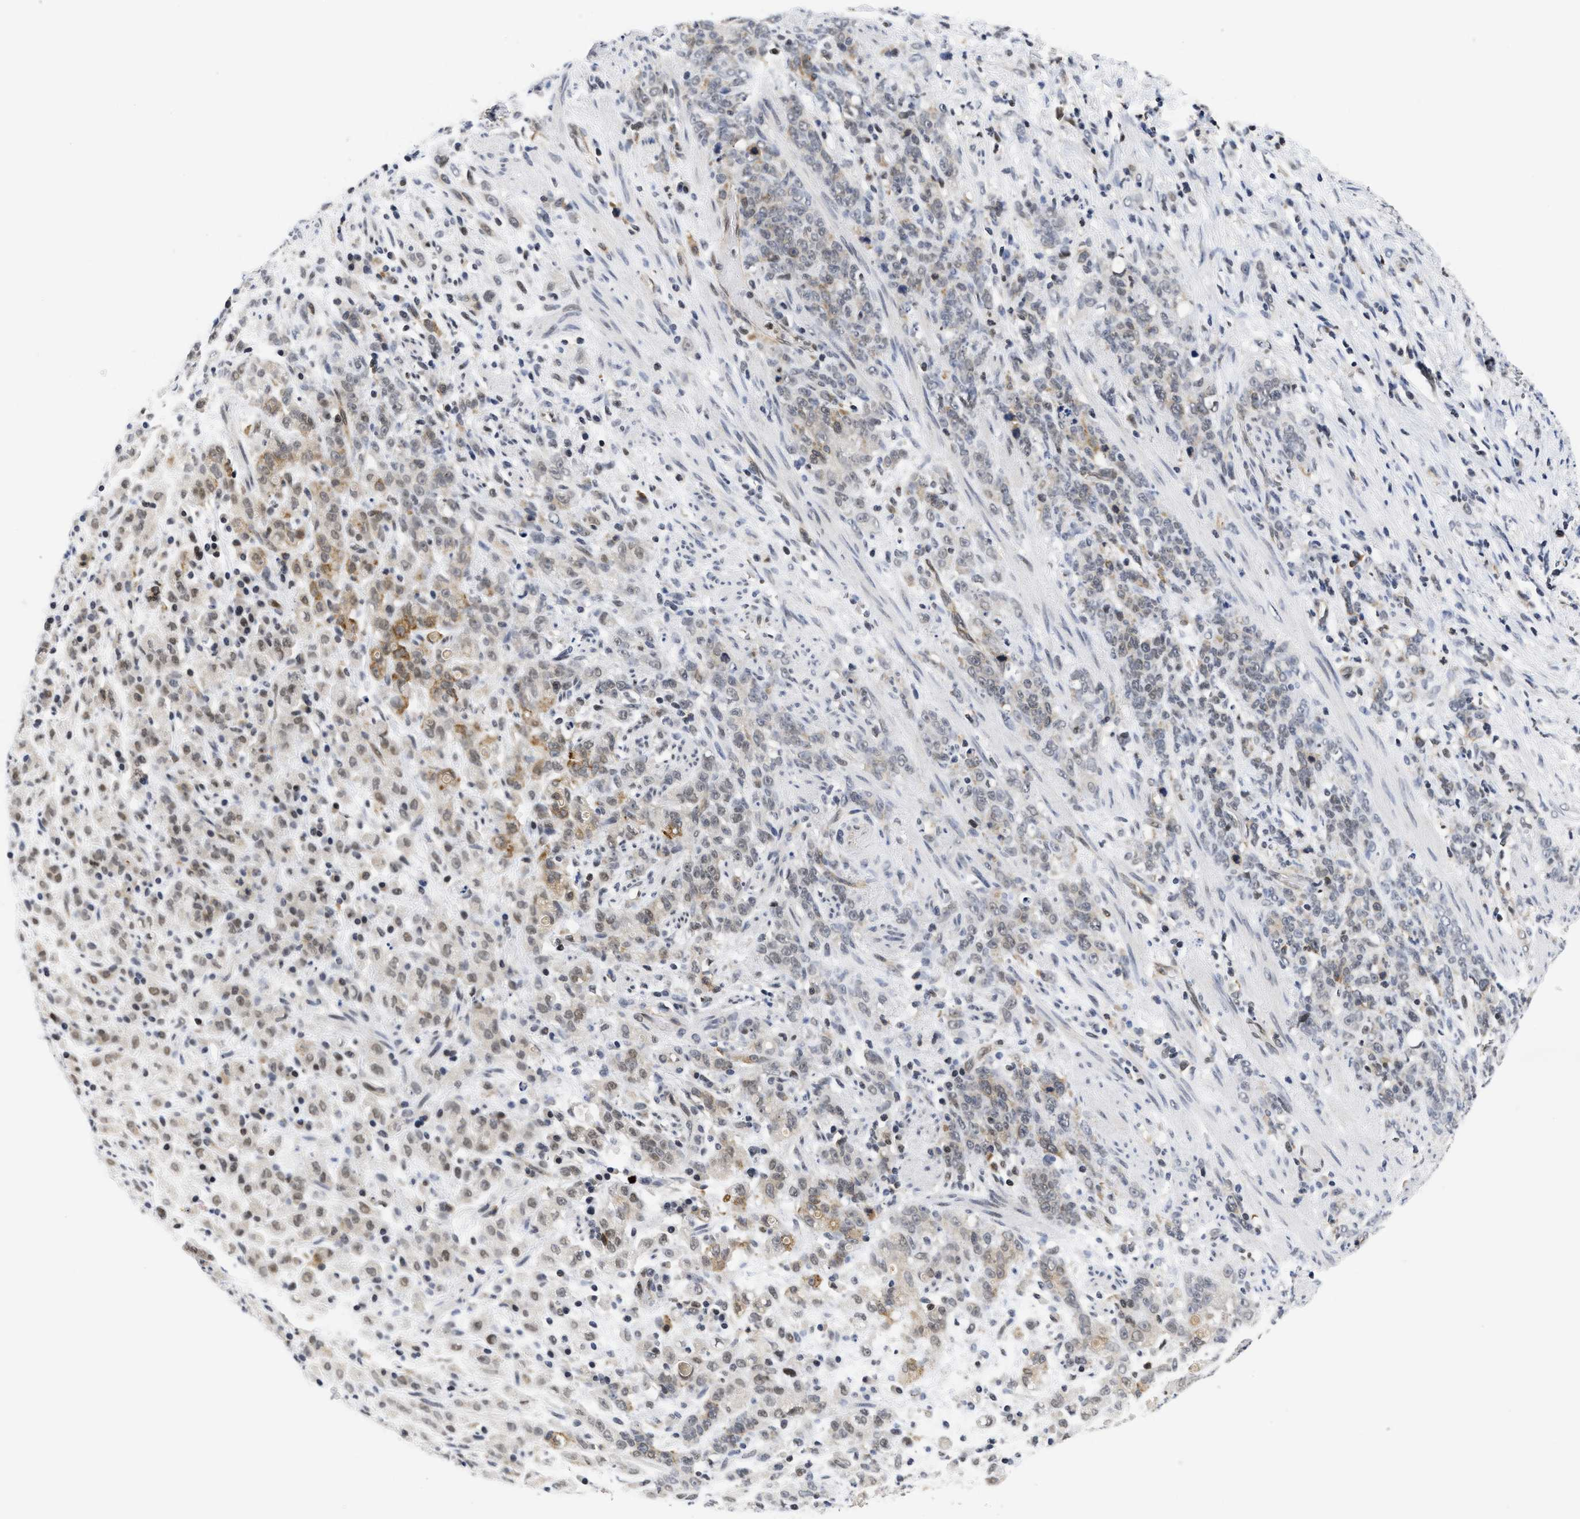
{"staining": {"intensity": "weak", "quantity": "25%-75%", "location": "cytoplasmic/membranous,nuclear"}, "tissue": "stomach cancer", "cell_type": "Tumor cells", "image_type": "cancer", "snomed": [{"axis": "morphology", "description": "Adenocarcinoma, NOS"}, {"axis": "topography", "description": "Stomach, lower"}], "caption": "This image demonstrates IHC staining of adenocarcinoma (stomach), with low weak cytoplasmic/membranous and nuclear staining in about 25%-75% of tumor cells.", "gene": "HIF1A", "patient": {"sex": "male", "age": 88}}